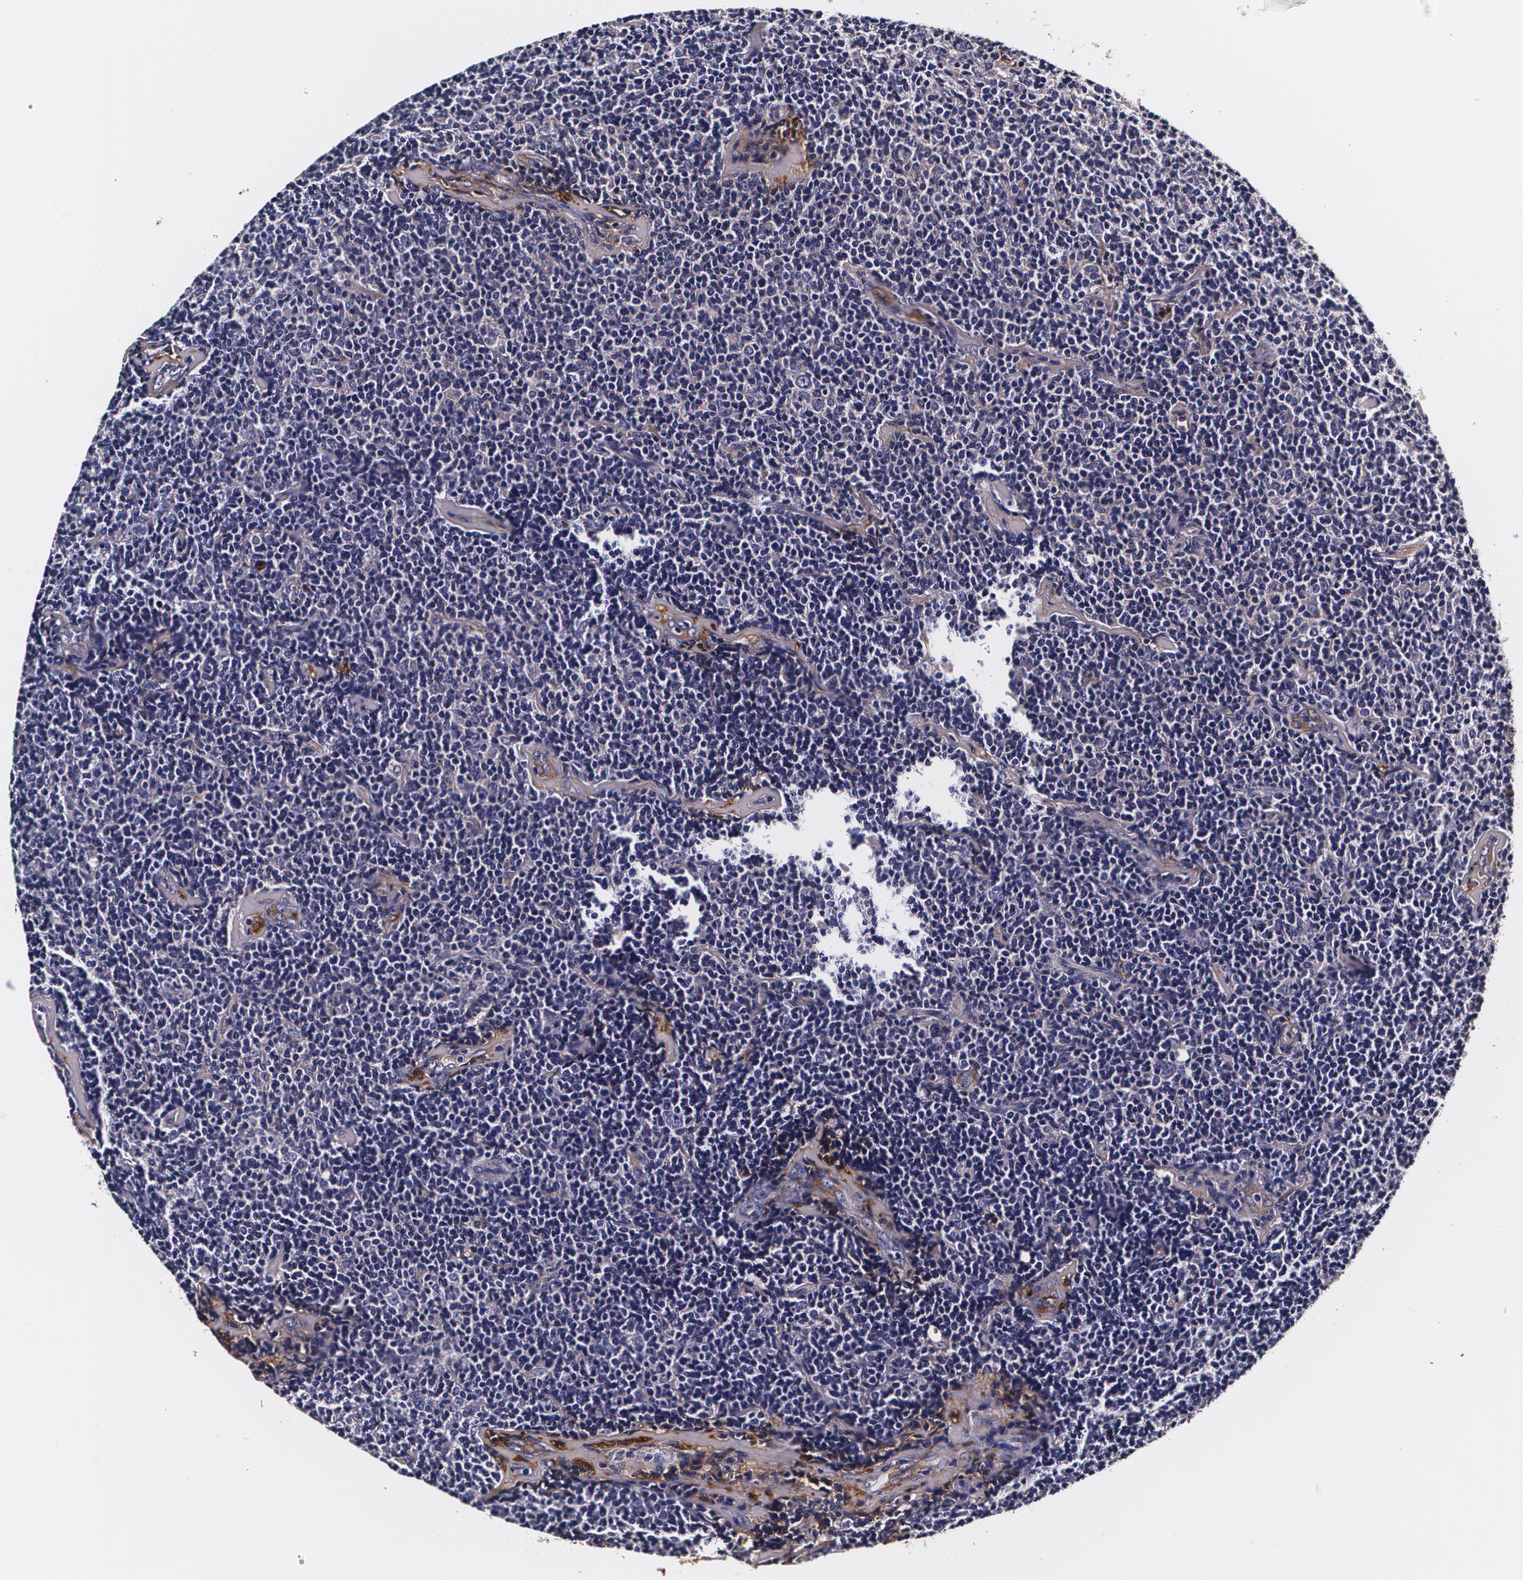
{"staining": {"intensity": "negative", "quantity": "none", "location": "none"}, "tissue": "lymphoma", "cell_type": "Tumor cells", "image_type": "cancer", "snomed": [{"axis": "morphology", "description": "Malignant lymphoma, non-Hodgkin's type, Low grade"}, {"axis": "topography", "description": "Lymph node"}], "caption": "This histopathology image is of lymphoma stained with IHC to label a protein in brown with the nuclei are counter-stained blue. There is no expression in tumor cells. (Brightfield microscopy of DAB (3,3'-diaminobenzidine) immunohistochemistry (IHC) at high magnification).", "gene": "TTR", "patient": {"sex": "female", "age": 56}}